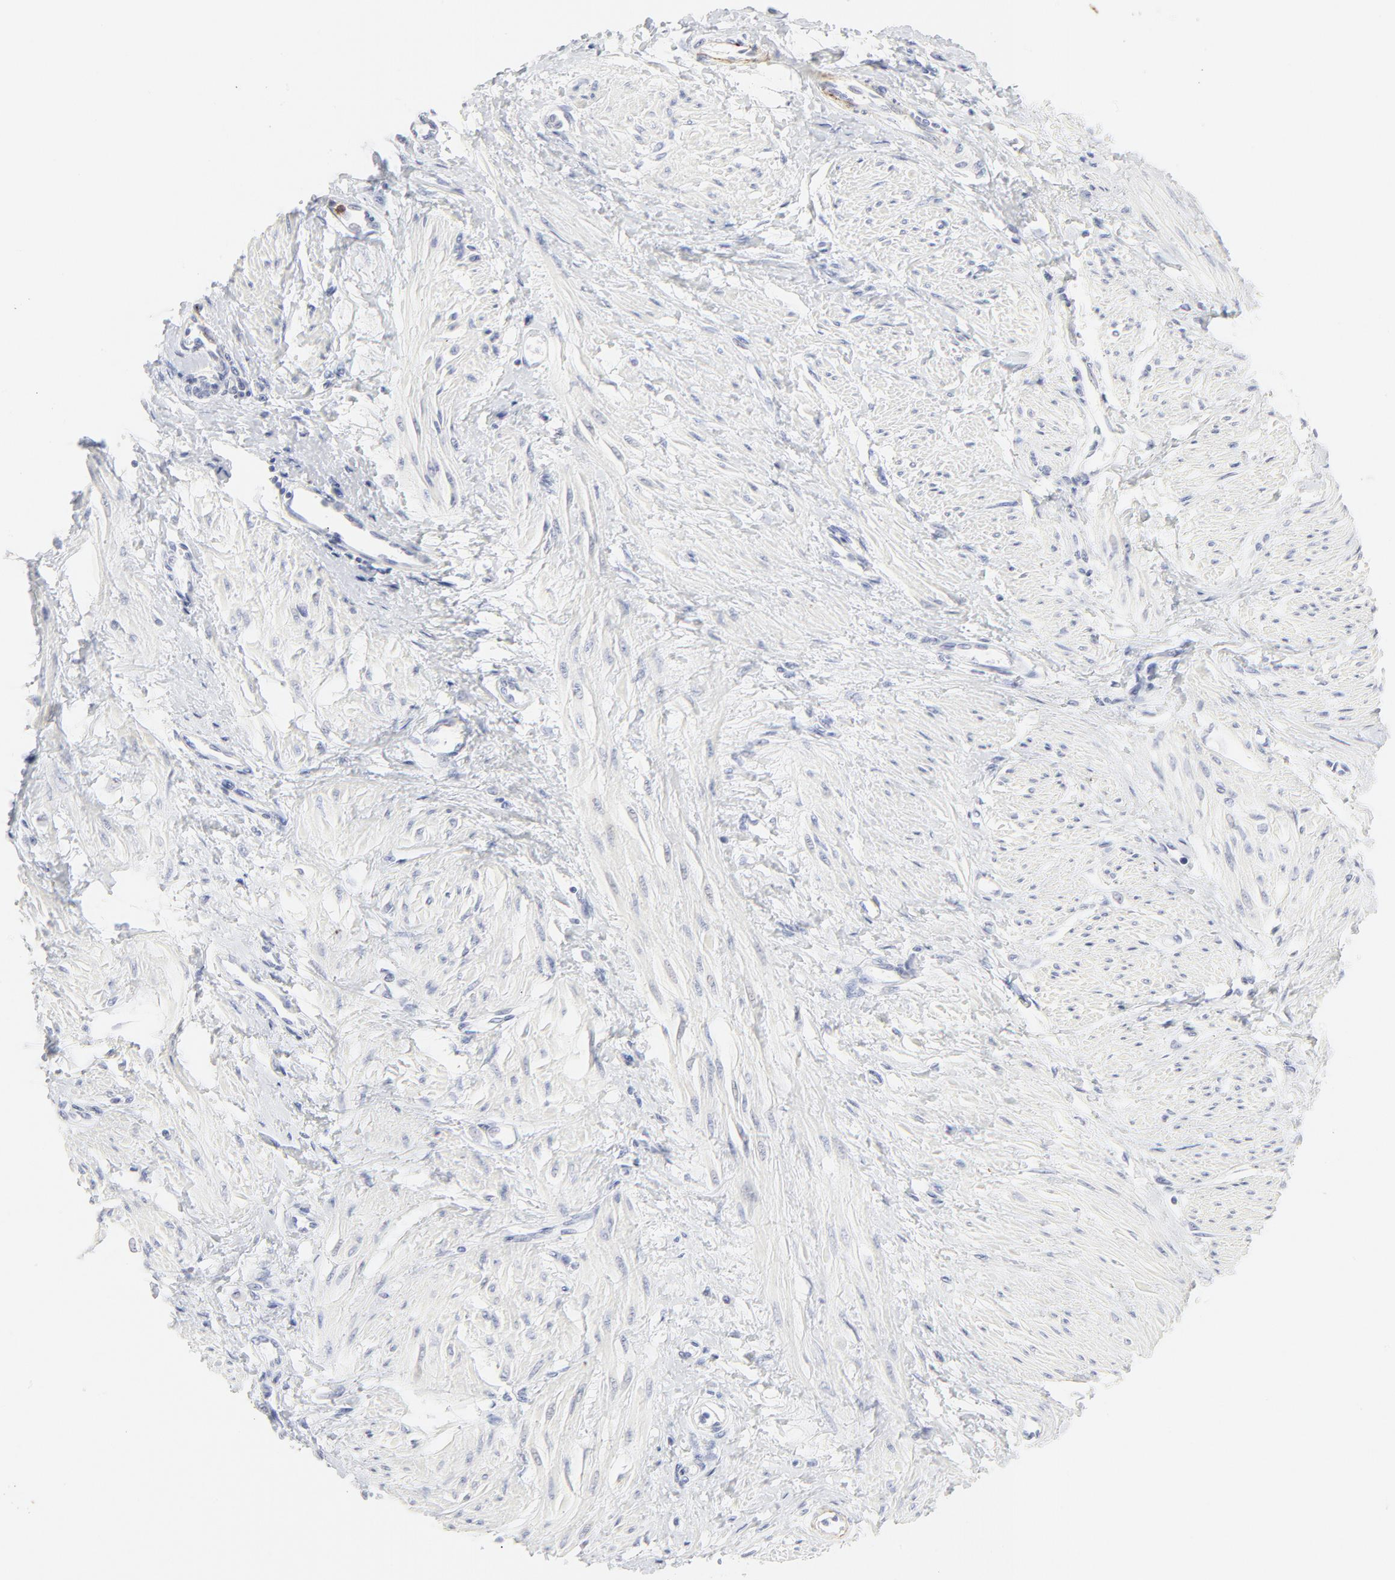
{"staining": {"intensity": "negative", "quantity": "none", "location": "none"}, "tissue": "smooth muscle", "cell_type": "Smooth muscle cells", "image_type": "normal", "snomed": [{"axis": "morphology", "description": "Normal tissue, NOS"}, {"axis": "topography", "description": "Smooth muscle"}, {"axis": "topography", "description": "Uterus"}], "caption": "Benign smooth muscle was stained to show a protein in brown. There is no significant expression in smooth muscle cells. (DAB (3,3'-diaminobenzidine) IHC visualized using brightfield microscopy, high magnification).", "gene": "CCR7", "patient": {"sex": "female", "age": 39}}